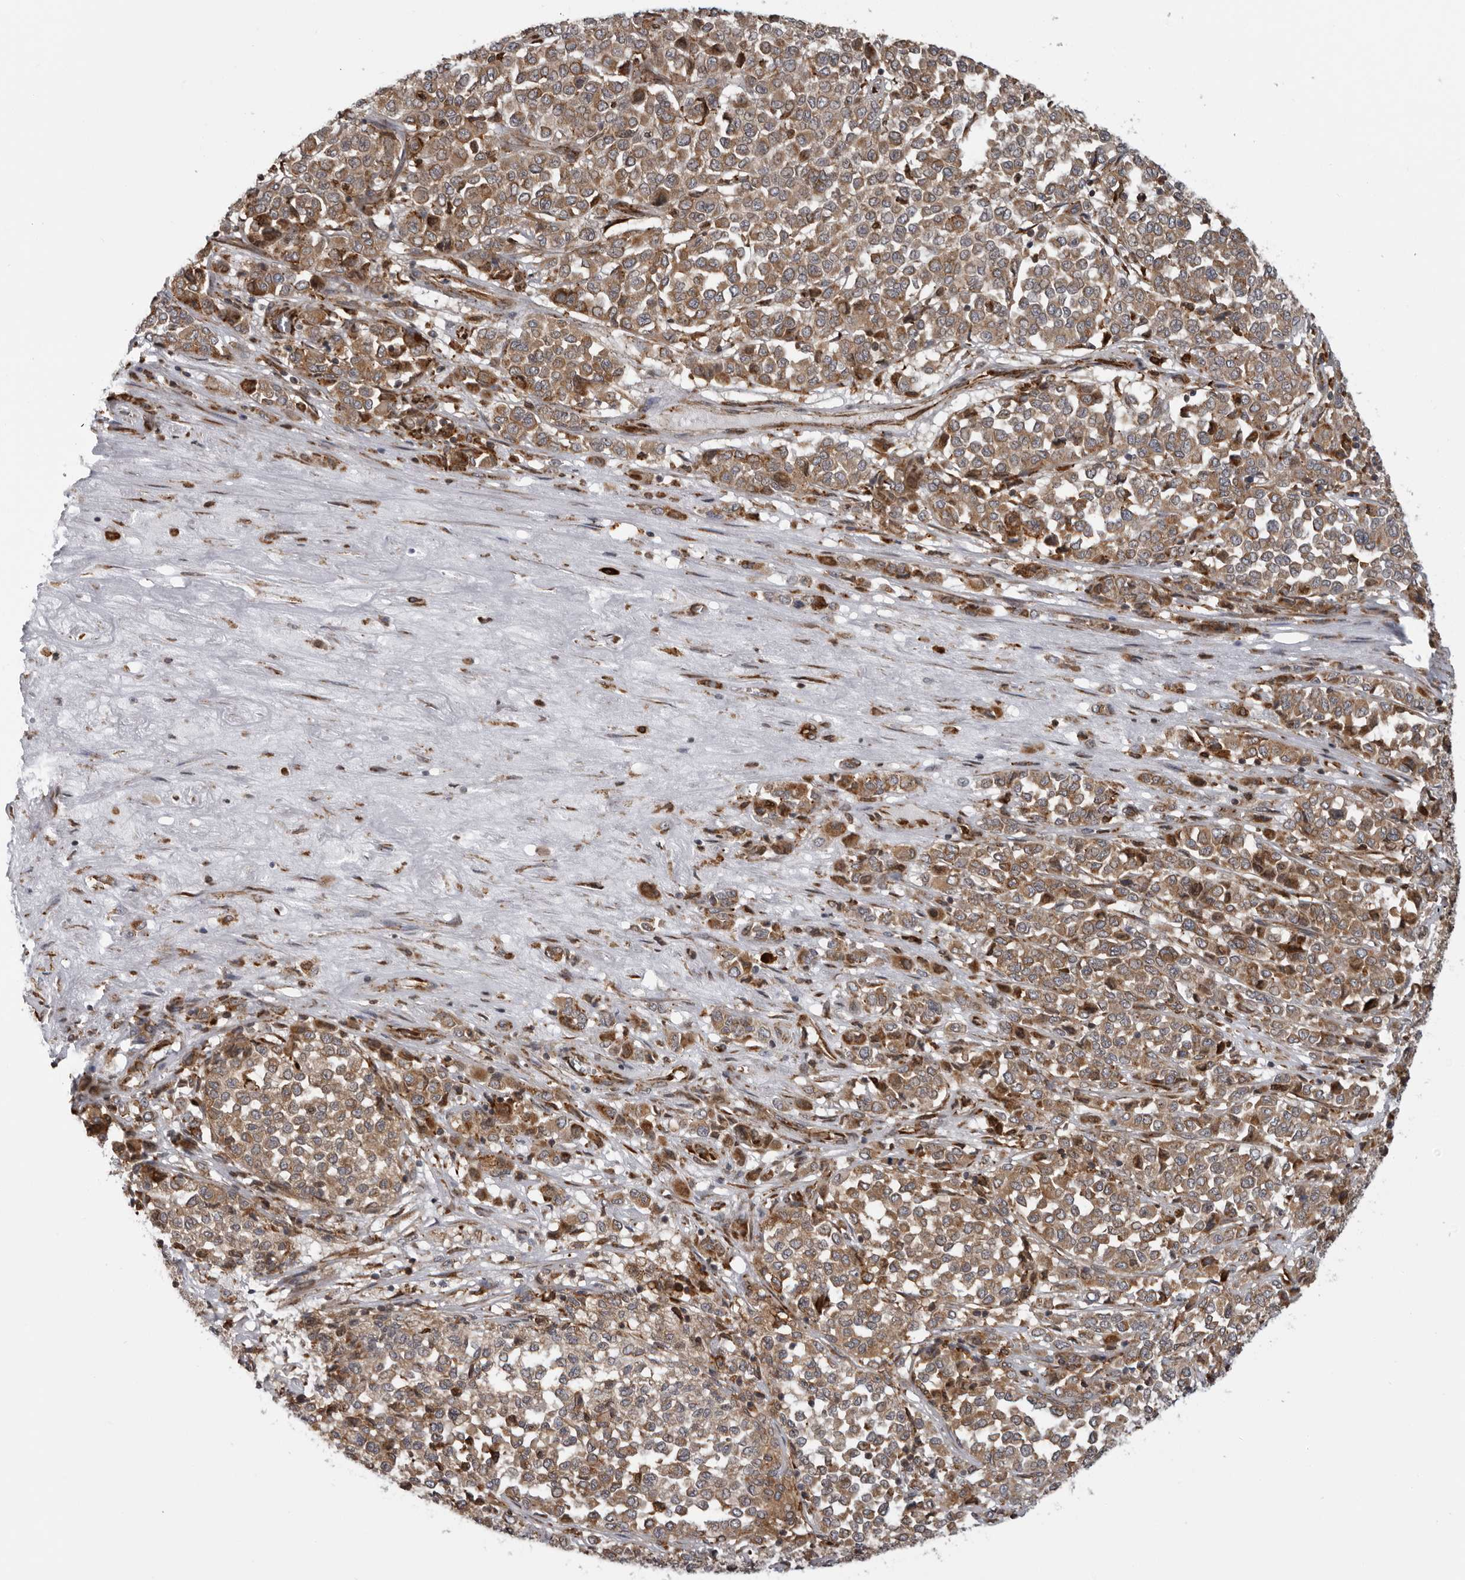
{"staining": {"intensity": "moderate", "quantity": ">75%", "location": "cytoplasmic/membranous"}, "tissue": "melanoma", "cell_type": "Tumor cells", "image_type": "cancer", "snomed": [{"axis": "morphology", "description": "Malignant melanoma, Metastatic site"}, {"axis": "topography", "description": "Pancreas"}], "caption": "There is medium levels of moderate cytoplasmic/membranous expression in tumor cells of malignant melanoma (metastatic site), as demonstrated by immunohistochemical staining (brown color).", "gene": "ALPK2", "patient": {"sex": "female", "age": 30}}